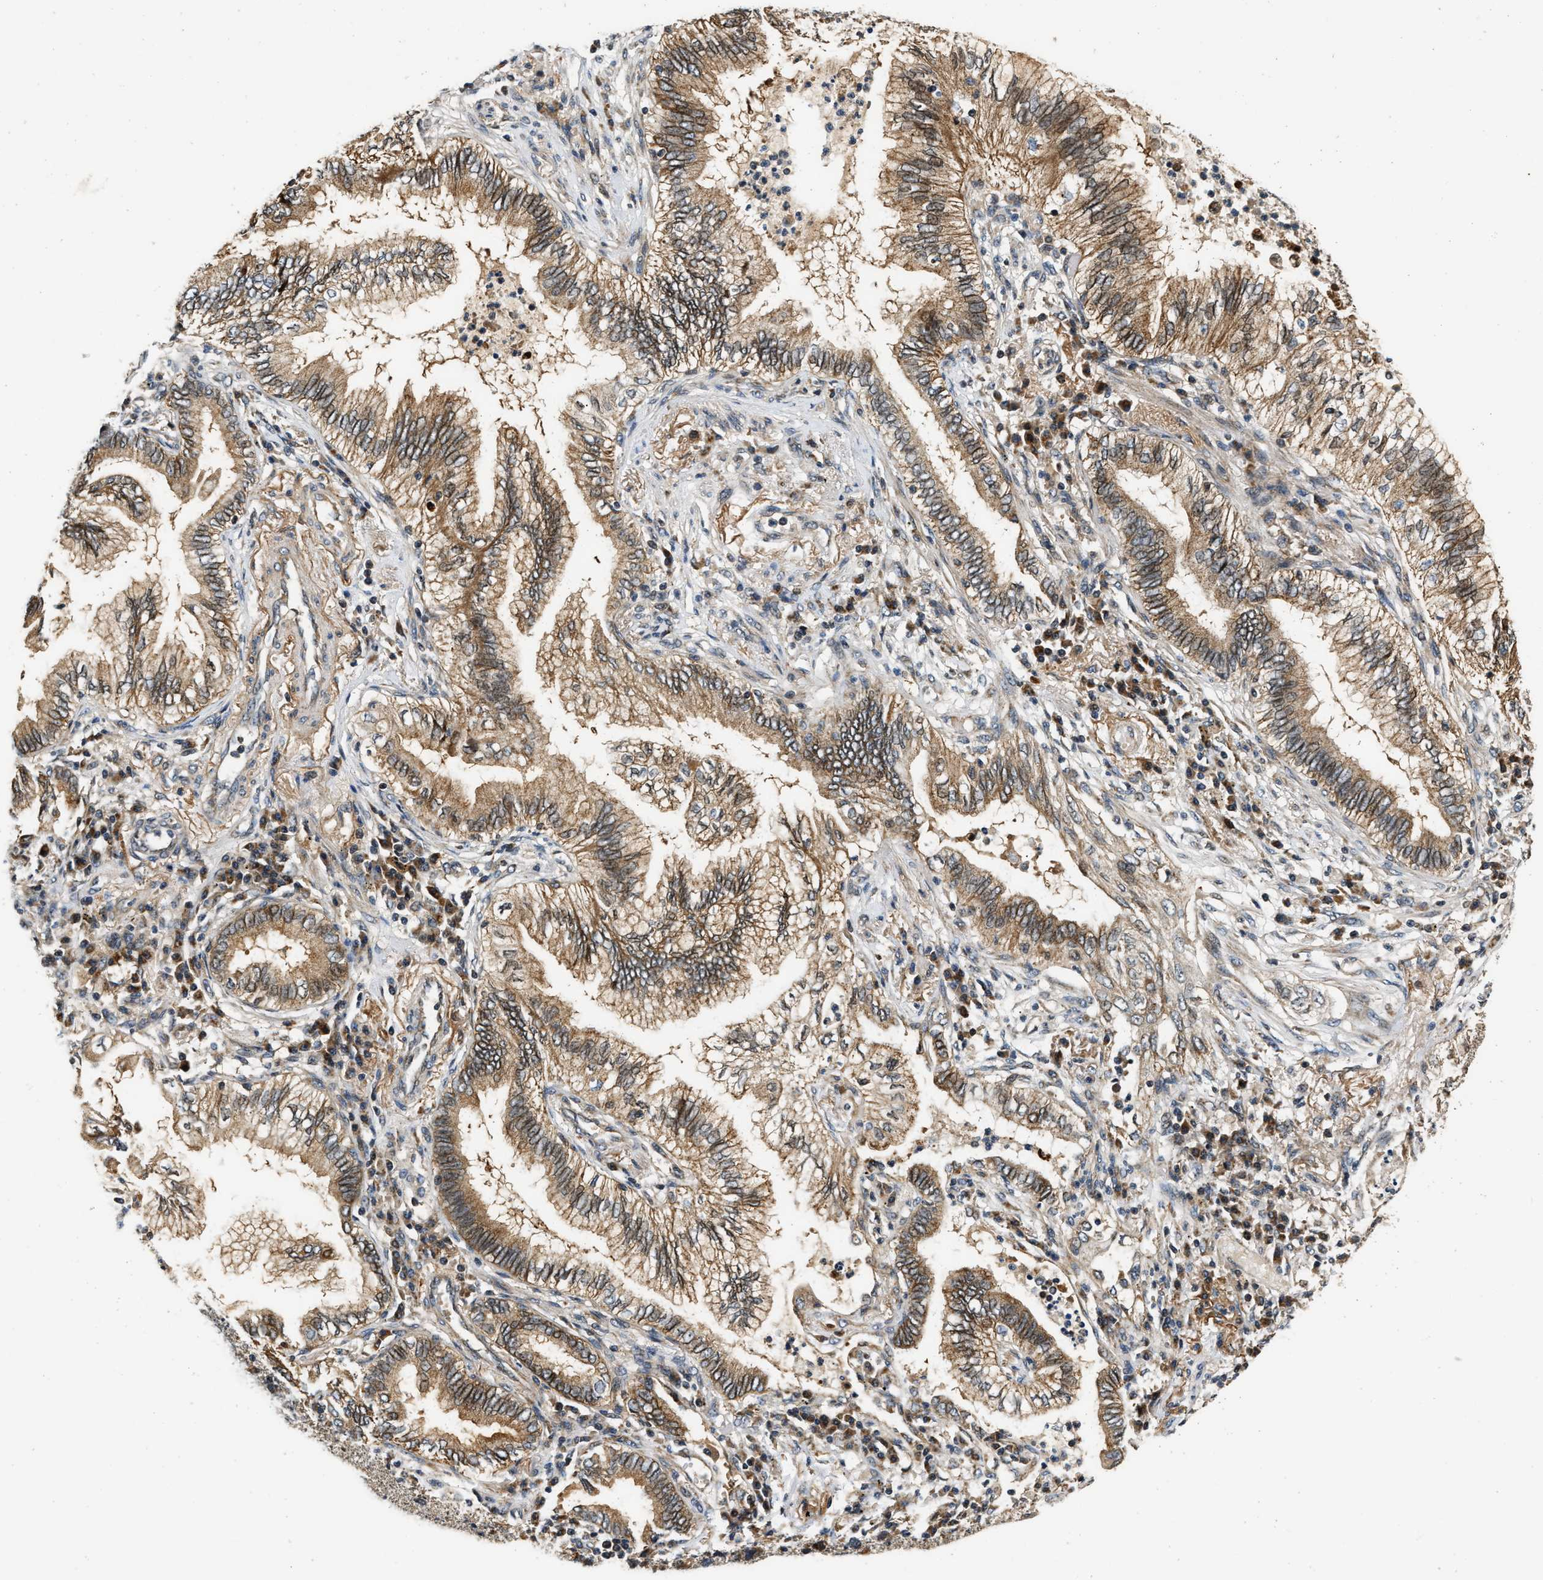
{"staining": {"intensity": "moderate", "quantity": ">75%", "location": "cytoplasmic/membranous"}, "tissue": "lung cancer", "cell_type": "Tumor cells", "image_type": "cancer", "snomed": [{"axis": "morphology", "description": "Normal tissue, NOS"}, {"axis": "morphology", "description": "Adenocarcinoma, NOS"}, {"axis": "topography", "description": "Bronchus"}, {"axis": "topography", "description": "Lung"}], "caption": "DAB (3,3'-diaminobenzidine) immunohistochemical staining of lung adenocarcinoma reveals moderate cytoplasmic/membranous protein staining in about >75% of tumor cells.", "gene": "EXTL2", "patient": {"sex": "female", "age": 70}}